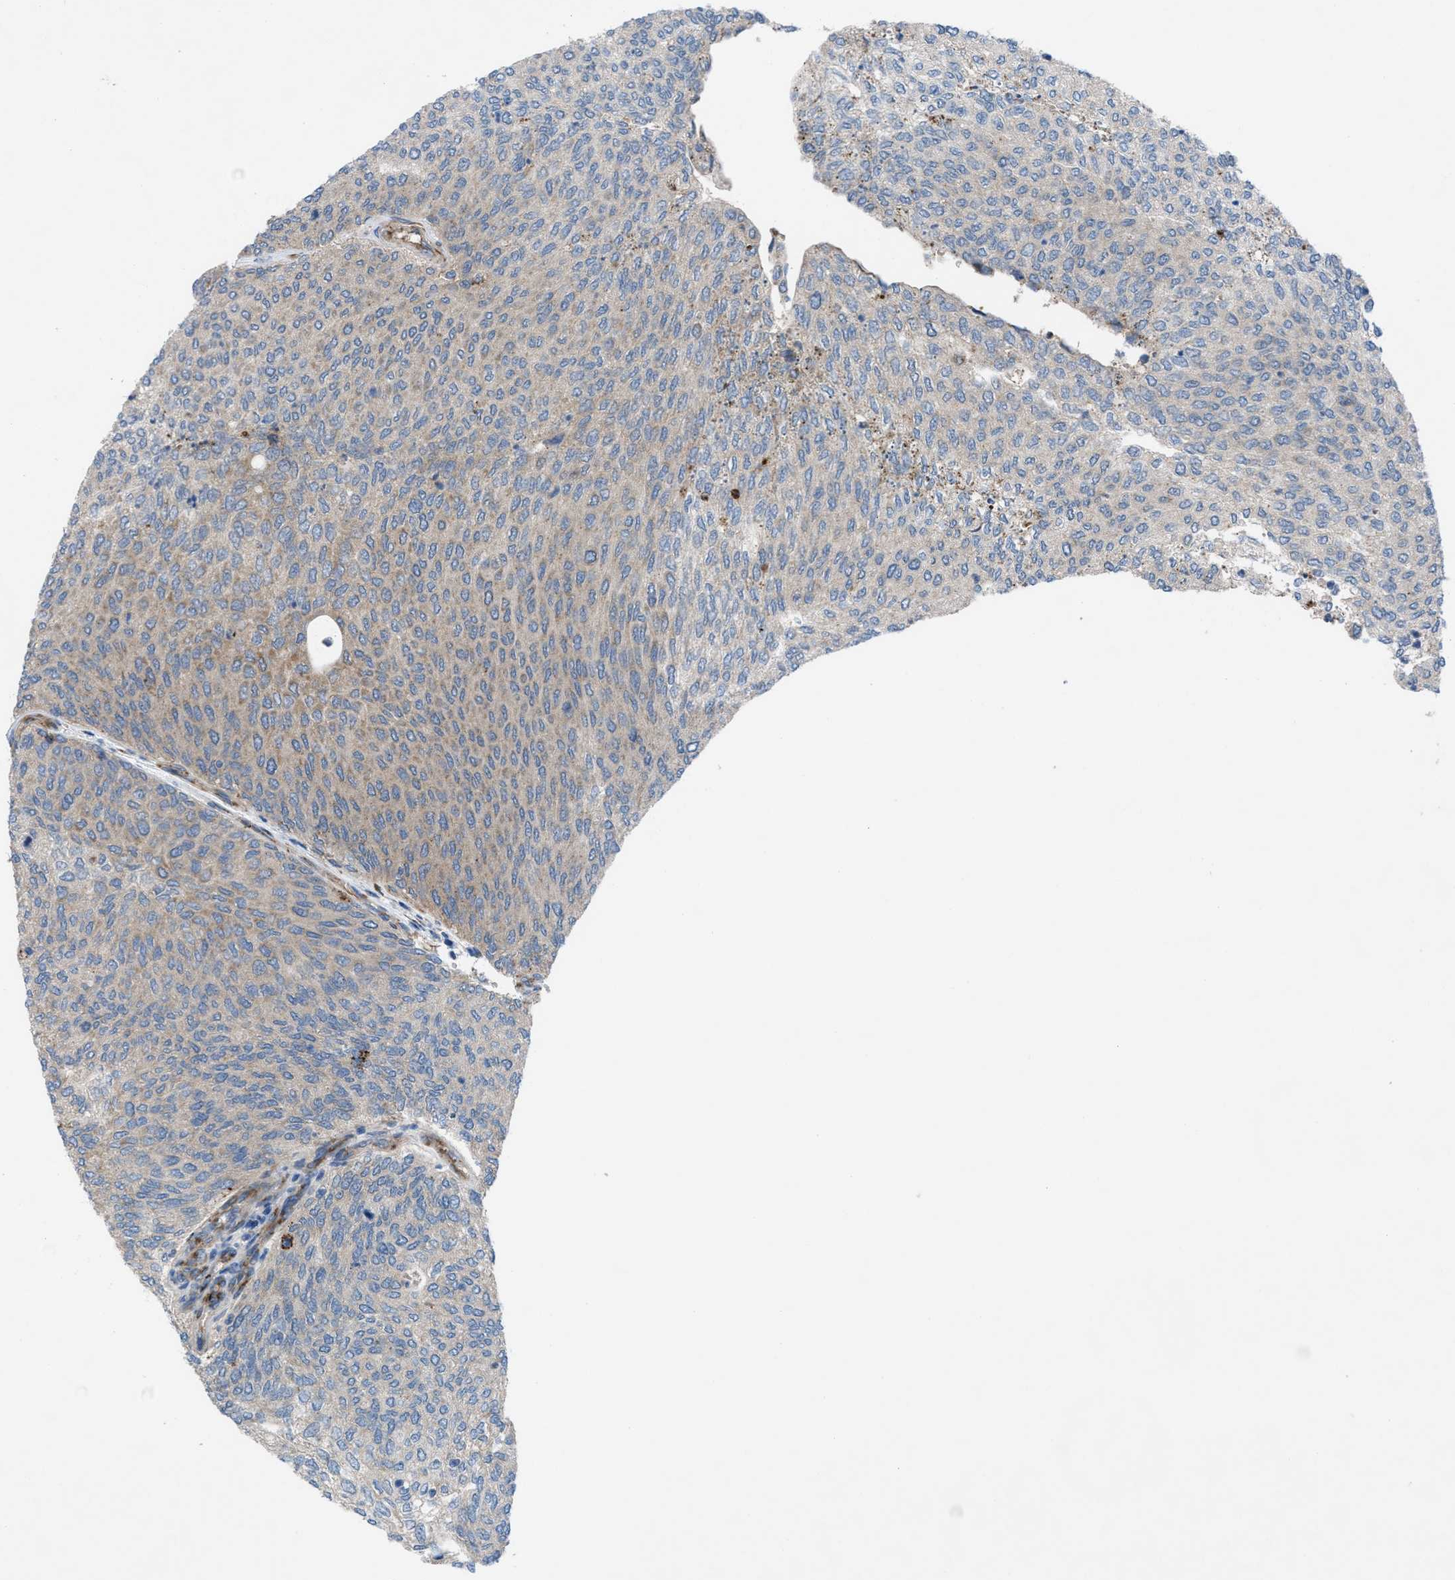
{"staining": {"intensity": "weak", "quantity": "<25%", "location": "cytoplasmic/membranous"}, "tissue": "urothelial cancer", "cell_type": "Tumor cells", "image_type": "cancer", "snomed": [{"axis": "morphology", "description": "Urothelial carcinoma, High grade"}, {"axis": "topography", "description": "Urinary bladder"}], "caption": "Tumor cells are negative for brown protein staining in urothelial cancer.", "gene": "SLC6A9", "patient": {"sex": "male", "age": 78}}